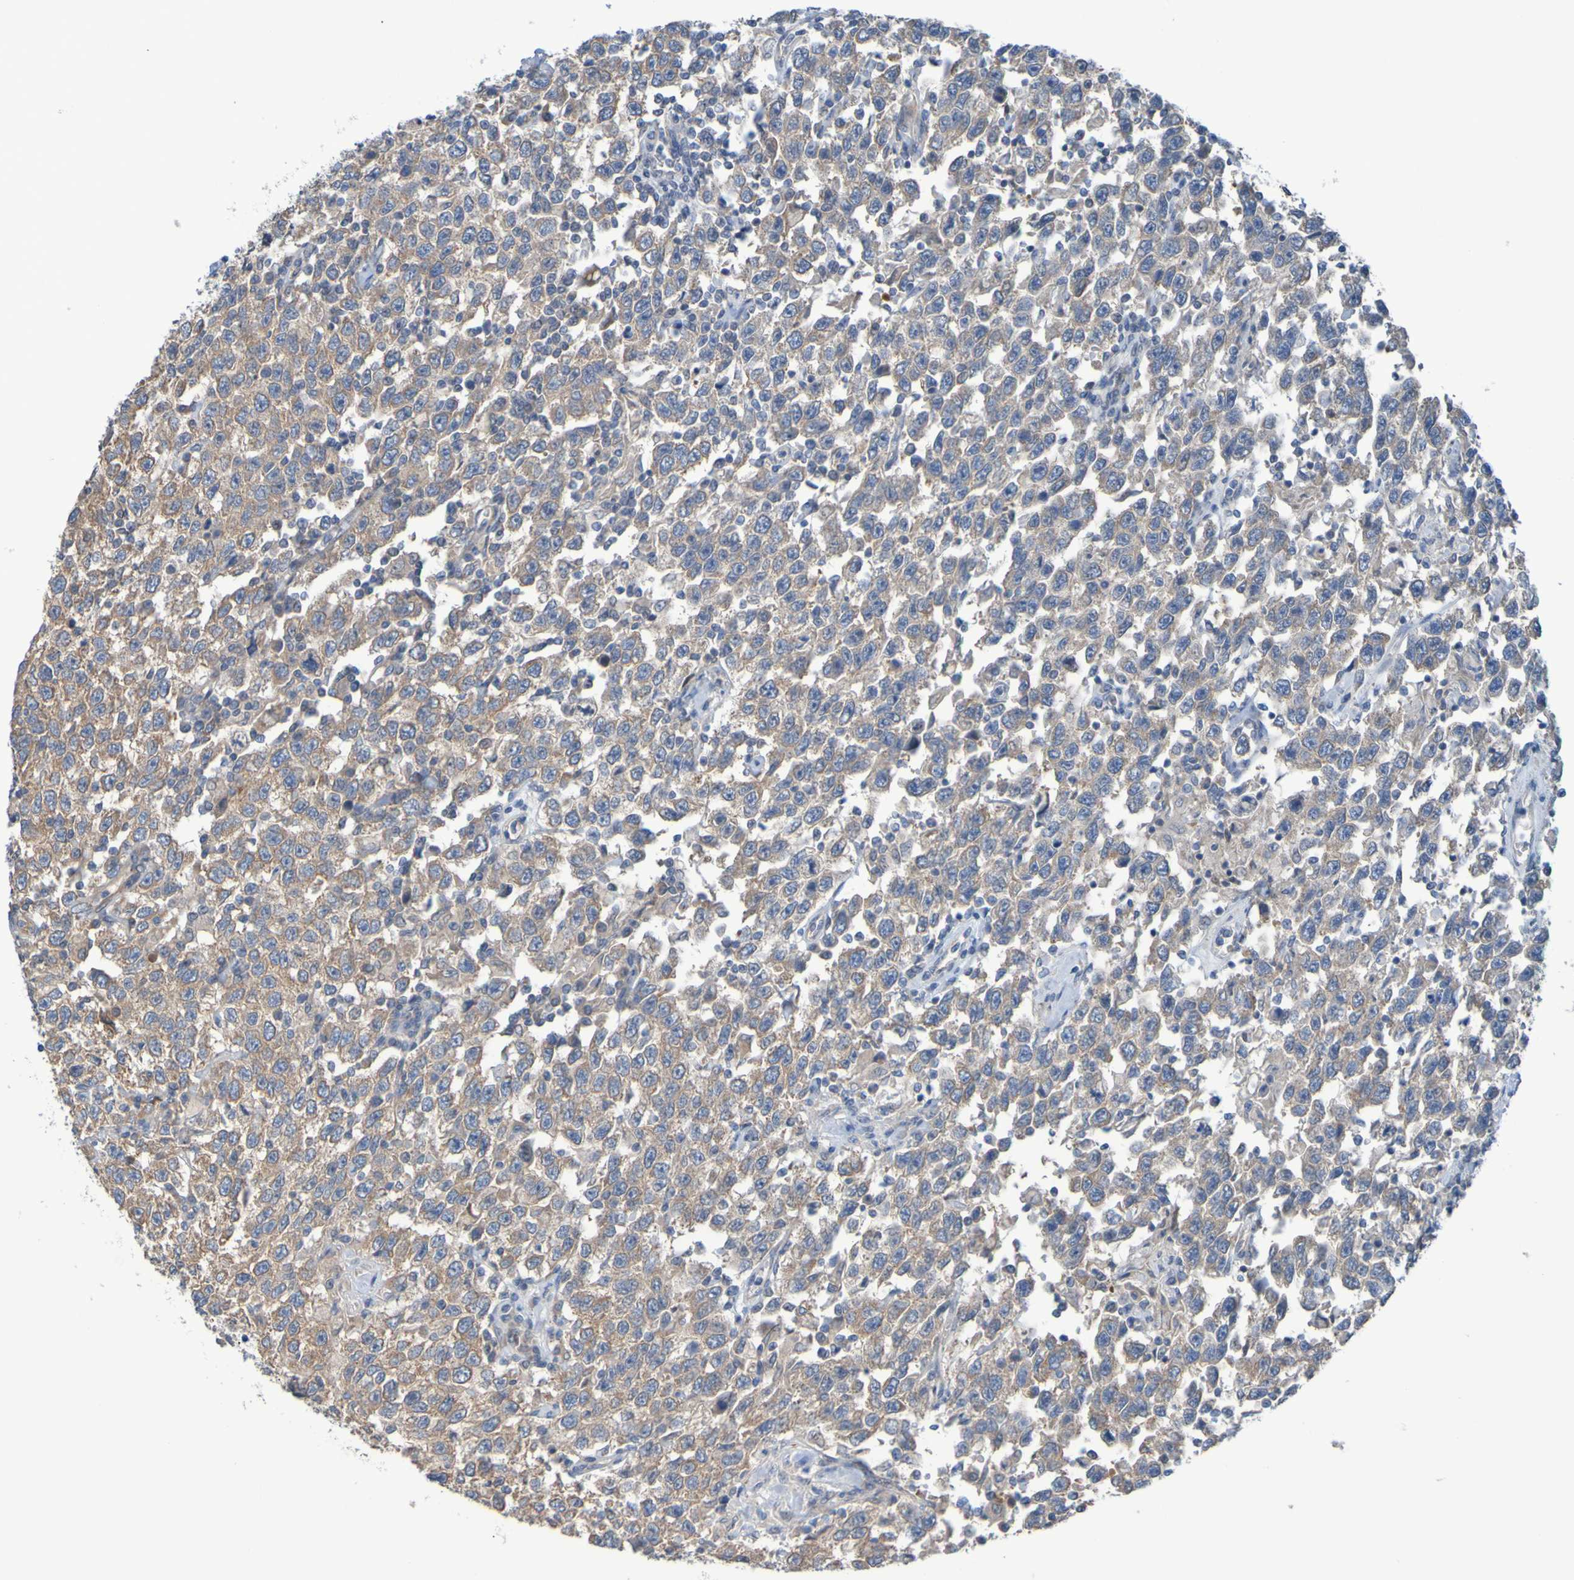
{"staining": {"intensity": "moderate", "quantity": ">75%", "location": "cytoplasmic/membranous"}, "tissue": "testis cancer", "cell_type": "Tumor cells", "image_type": "cancer", "snomed": [{"axis": "morphology", "description": "Seminoma, NOS"}, {"axis": "topography", "description": "Testis"}], "caption": "Immunohistochemistry (IHC) histopathology image of testis seminoma stained for a protein (brown), which exhibits medium levels of moderate cytoplasmic/membranous positivity in approximately >75% of tumor cells.", "gene": "NPRL3", "patient": {"sex": "male", "age": 41}}